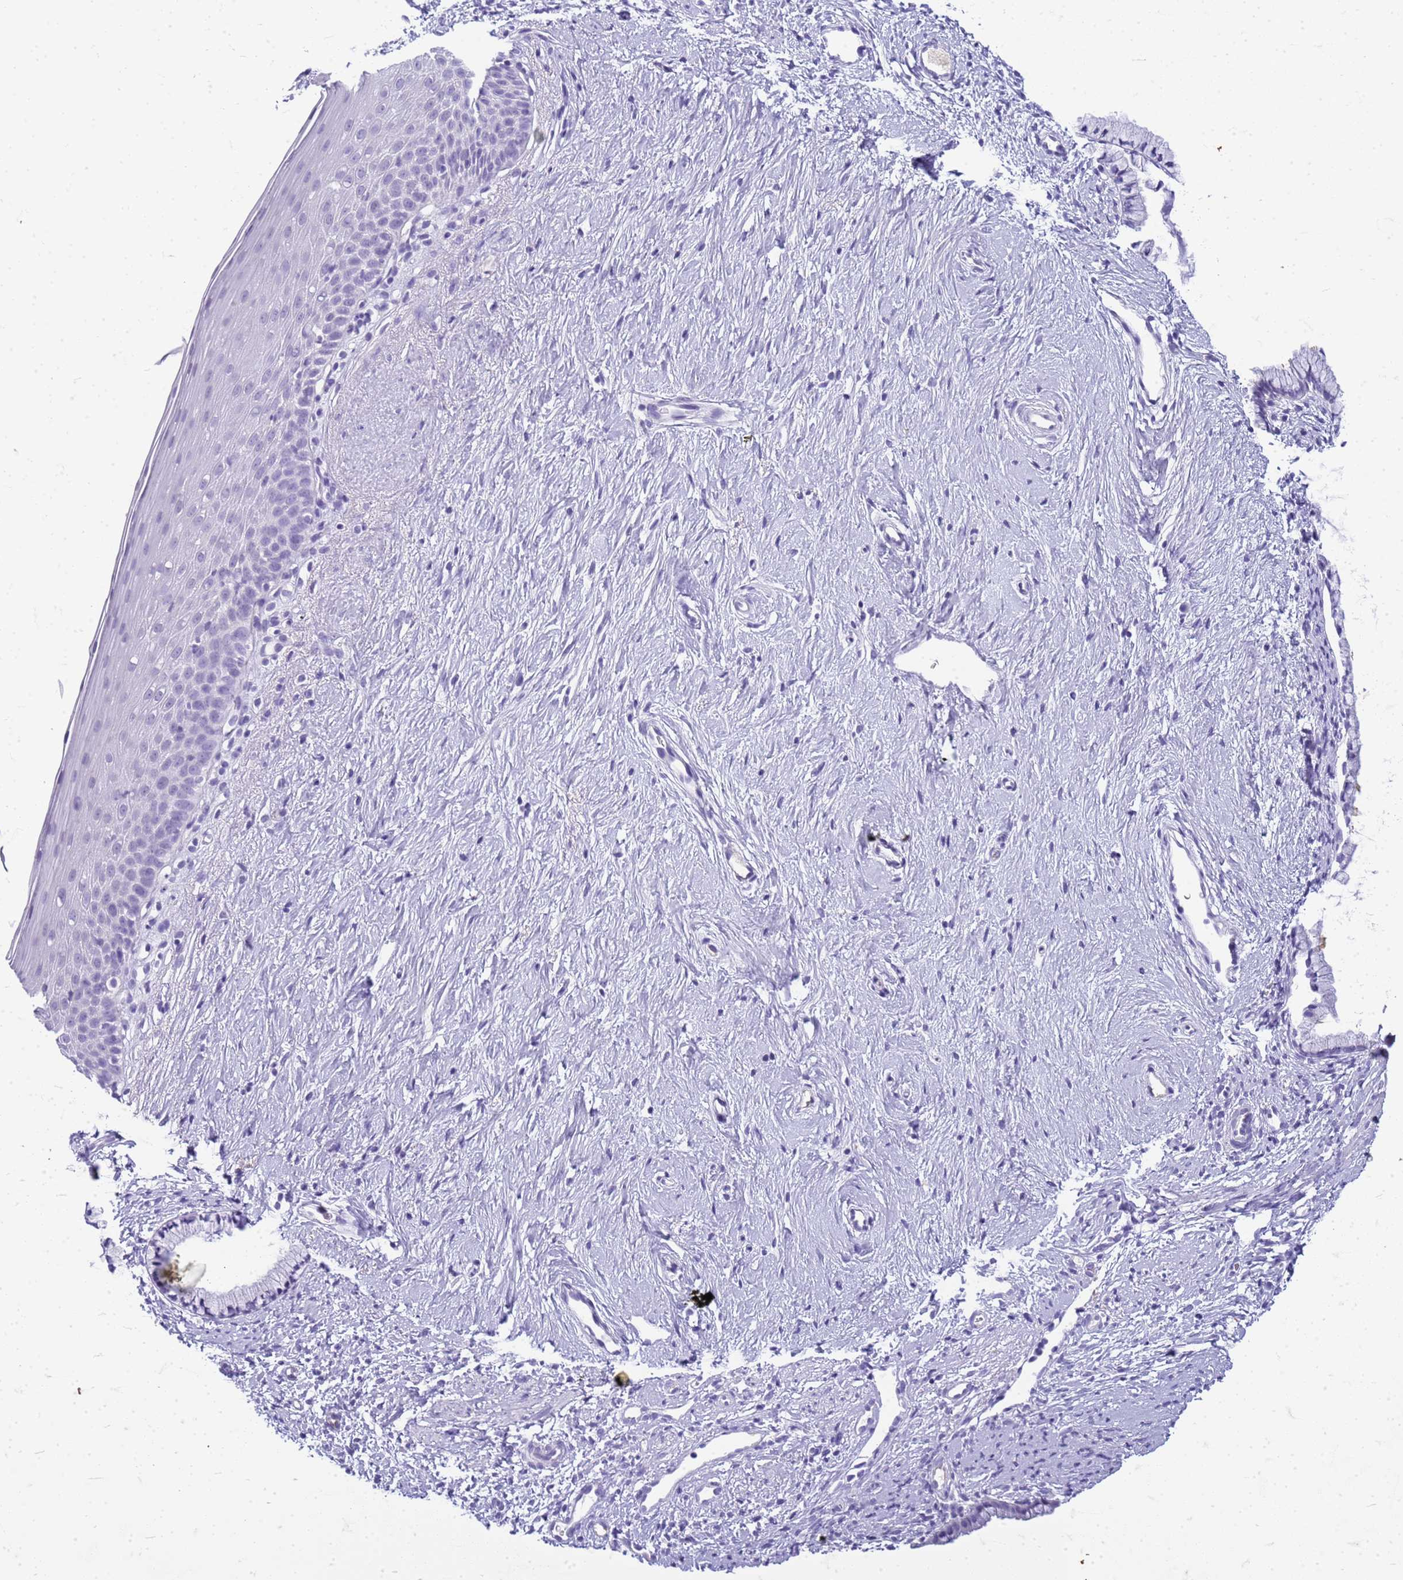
{"staining": {"intensity": "negative", "quantity": "none", "location": "none"}, "tissue": "cervix", "cell_type": "Glandular cells", "image_type": "normal", "snomed": [{"axis": "morphology", "description": "Normal tissue, NOS"}, {"axis": "topography", "description": "Cervix"}], "caption": "Glandular cells show no significant staining in benign cervix. (DAB immunohistochemistry, high magnification).", "gene": "CFAP100", "patient": {"sex": "female", "age": 57}}